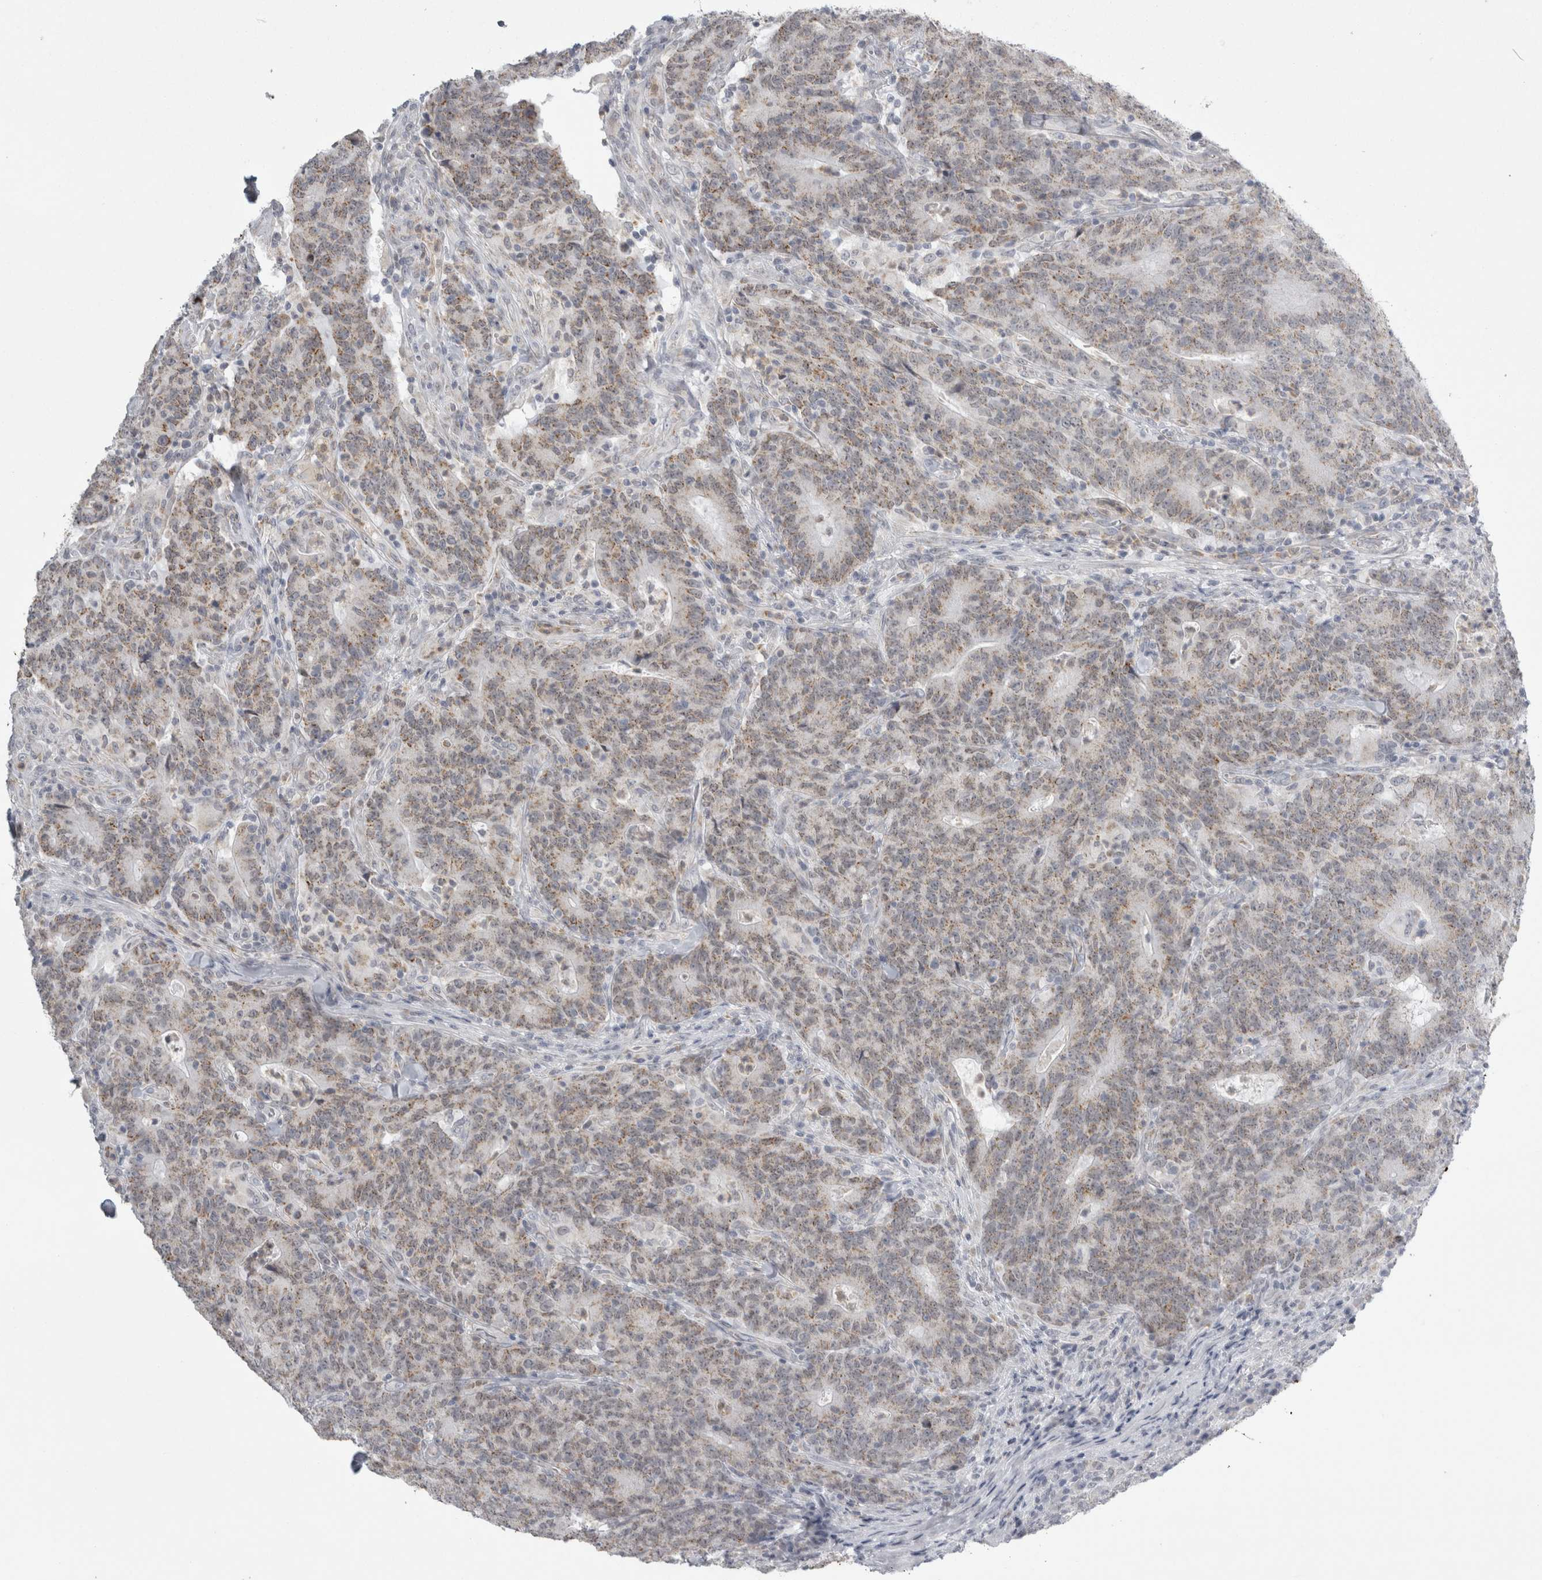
{"staining": {"intensity": "weak", "quantity": ">75%", "location": "cytoplasmic/membranous"}, "tissue": "colorectal cancer", "cell_type": "Tumor cells", "image_type": "cancer", "snomed": [{"axis": "morphology", "description": "Normal tissue, NOS"}, {"axis": "morphology", "description": "Adenocarcinoma, NOS"}, {"axis": "topography", "description": "Colon"}], "caption": "Tumor cells demonstrate weak cytoplasmic/membranous staining in about >75% of cells in colorectal cancer (adenocarcinoma). The staining was performed using DAB to visualize the protein expression in brown, while the nuclei were stained in blue with hematoxylin (Magnification: 20x).", "gene": "PLIN1", "patient": {"sex": "female", "age": 75}}